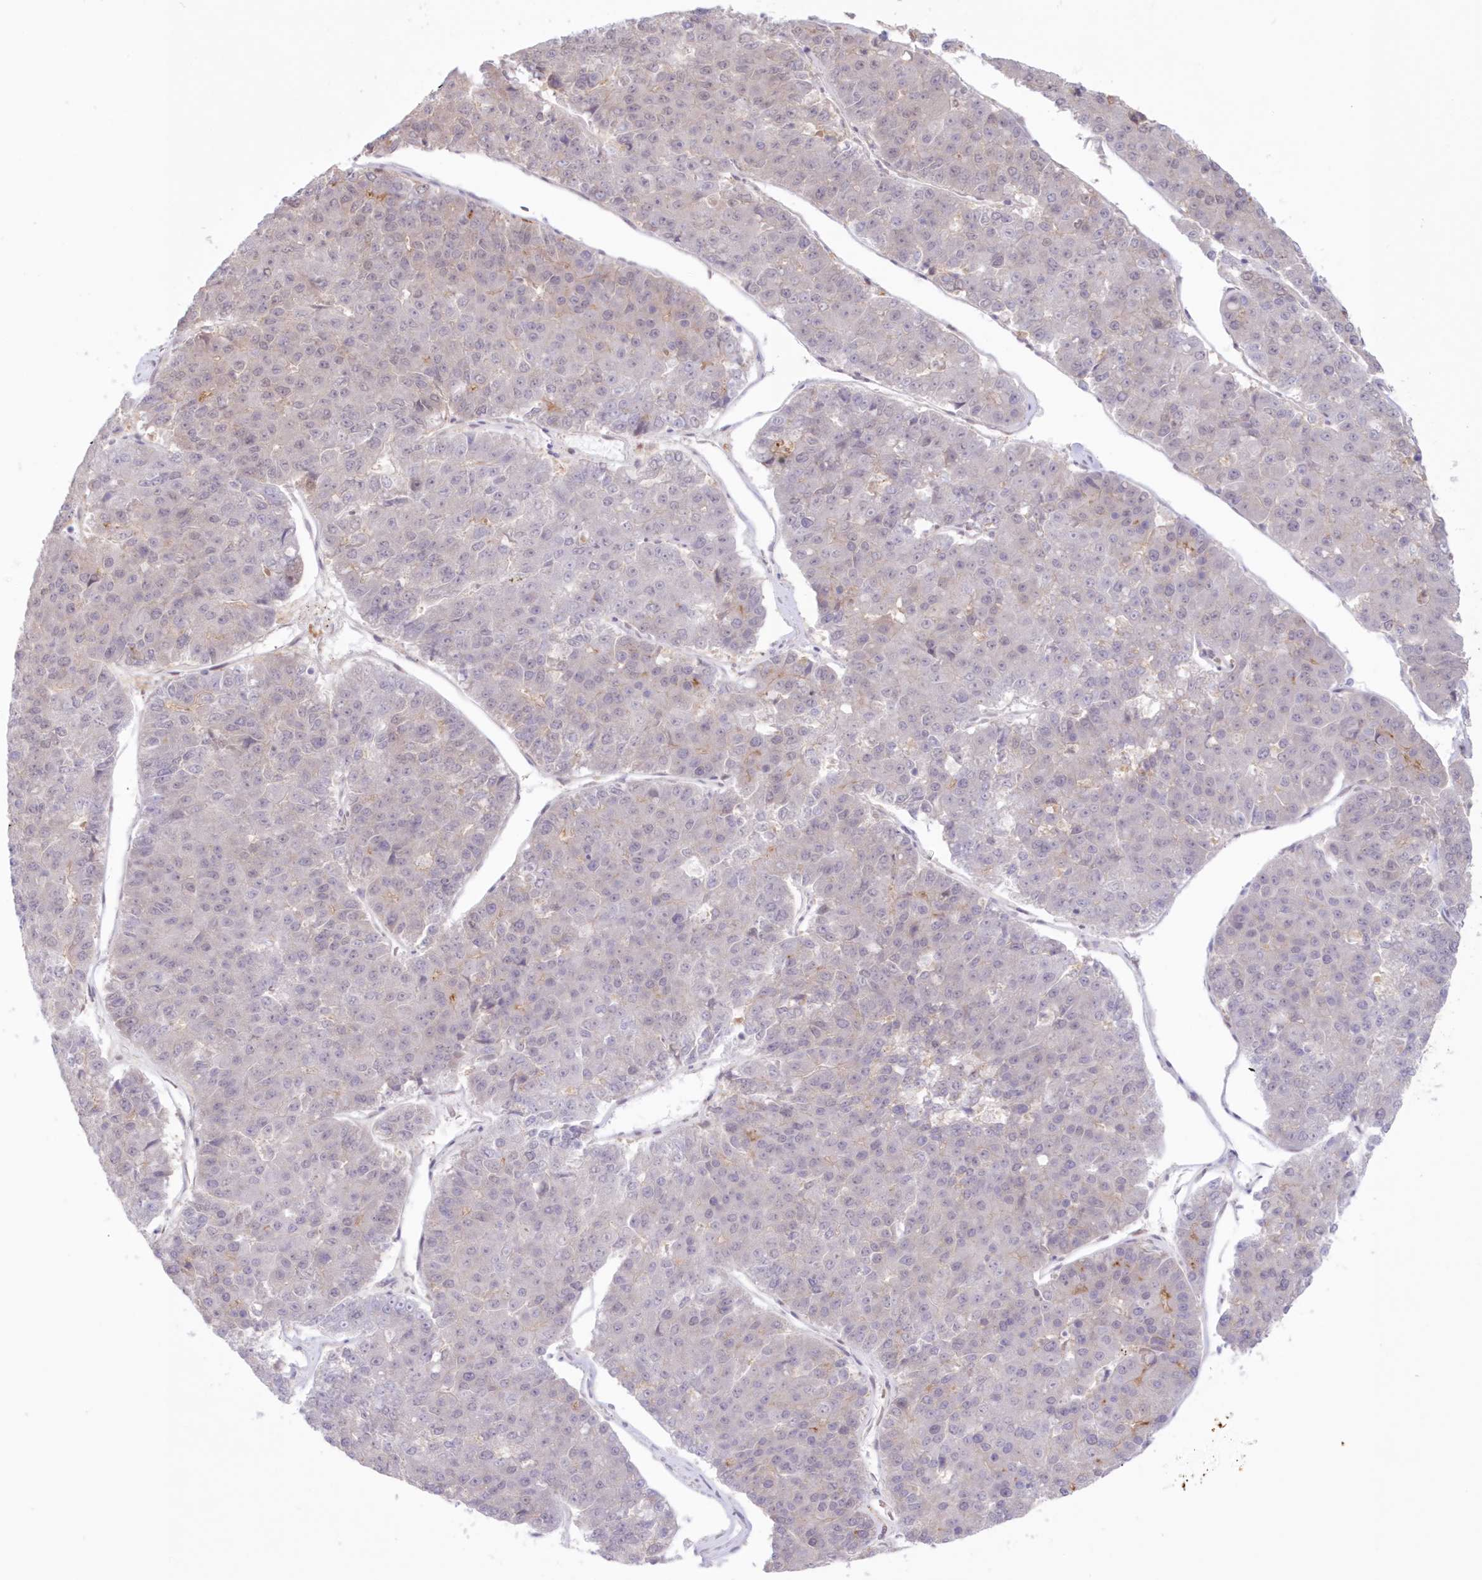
{"staining": {"intensity": "negative", "quantity": "none", "location": "none"}, "tissue": "pancreatic cancer", "cell_type": "Tumor cells", "image_type": "cancer", "snomed": [{"axis": "morphology", "description": "Adenocarcinoma, NOS"}, {"axis": "topography", "description": "Pancreas"}], "caption": "This is an IHC micrograph of human pancreatic adenocarcinoma. There is no positivity in tumor cells.", "gene": "RNPEP", "patient": {"sex": "male", "age": 50}}